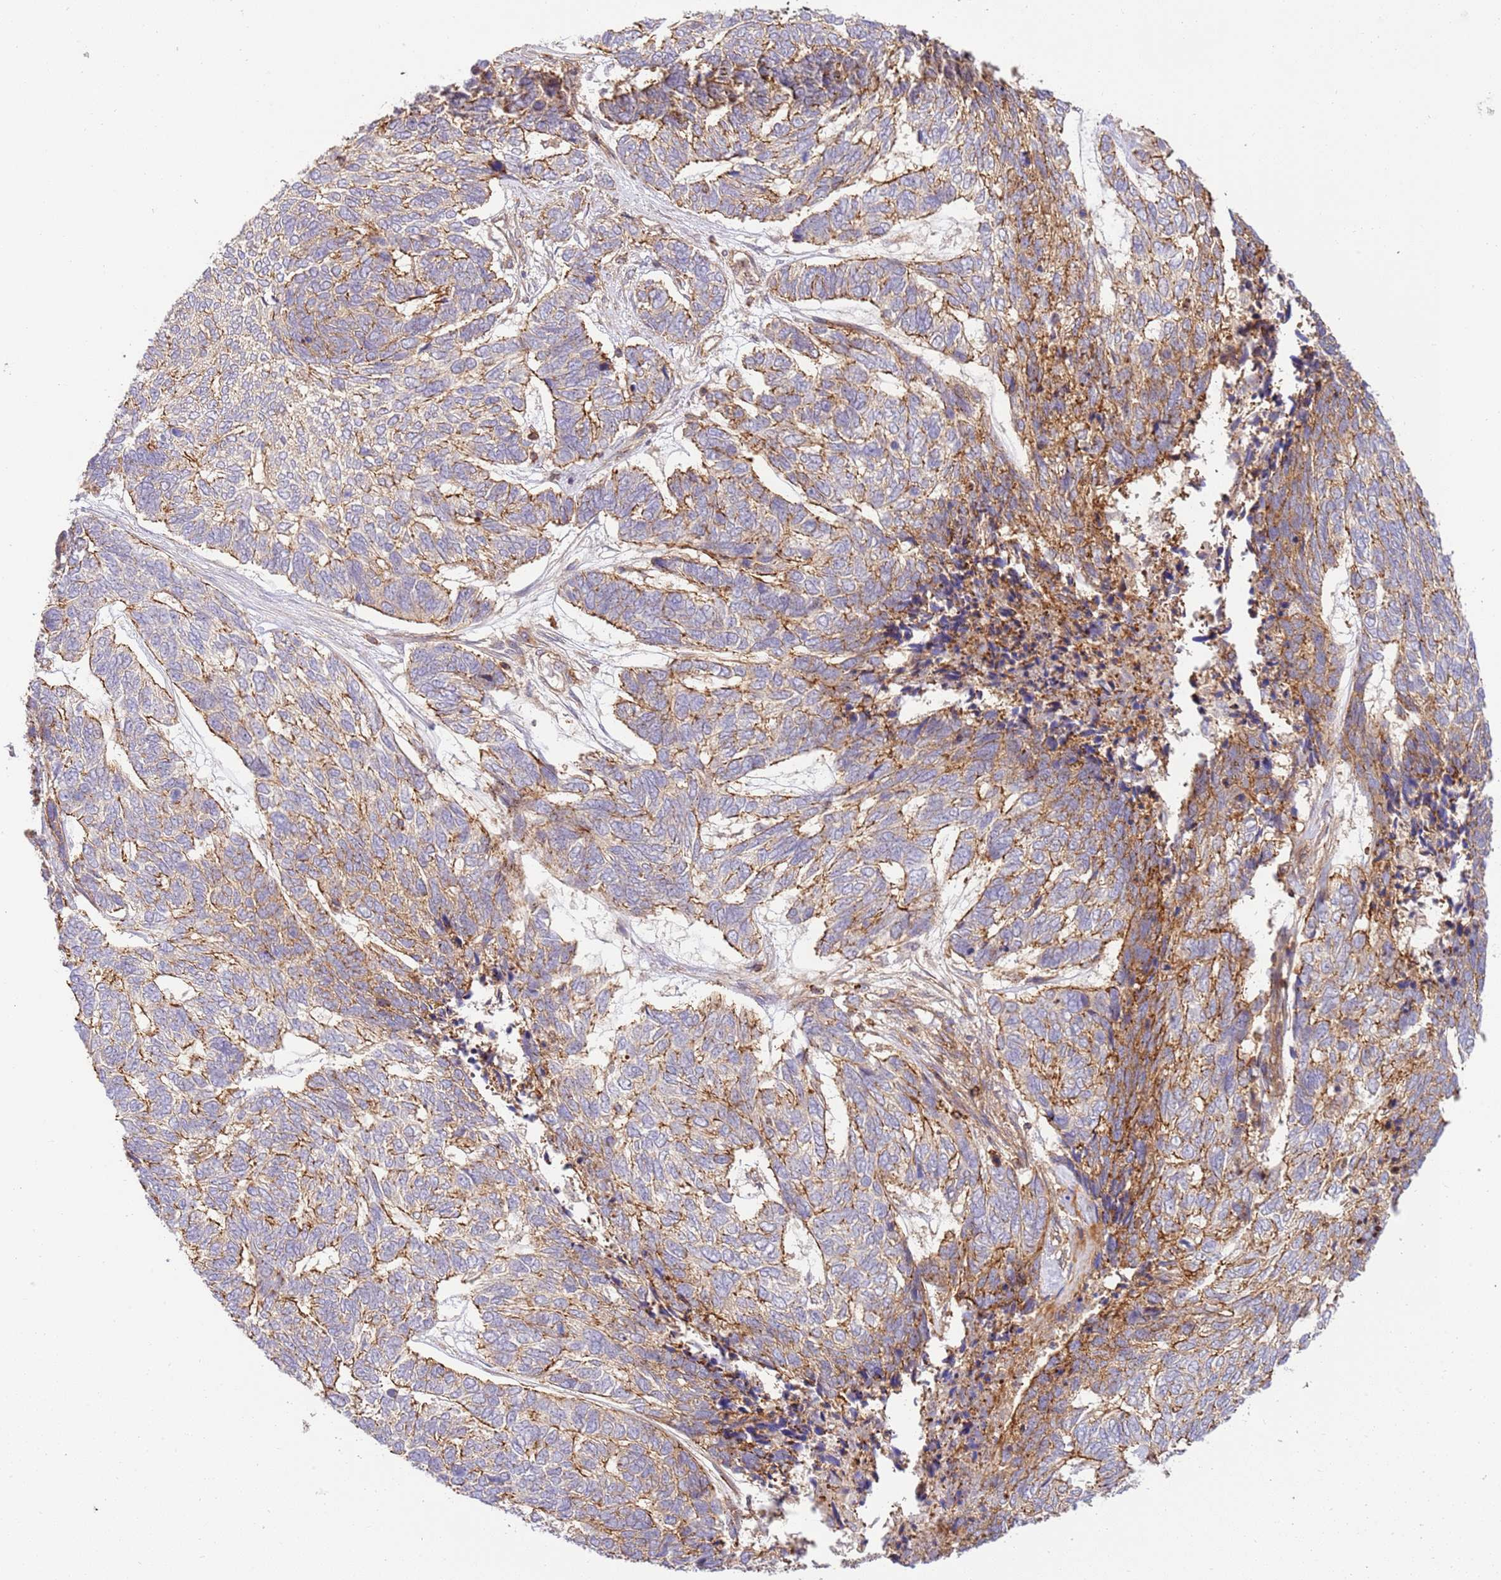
{"staining": {"intensity": "moderate", "quantity": "25%-75%", "location": "cytoplasmic/membranous"}, "tissue": "skin cancer", "cell_type": "Tumor cells", "image_type": "cancer", "snomed": [{"axis": "morphology", "description": "Basal cell carcinoma"}, {"axis": "topography", "description": "Skin"}], "caption": "Immunohistochemical staining of skin basal cell carcinoma reveals medium levels of moderate cytoplasmic/membranous protein staining in about 25%-75% of tumor cells. (DAB (3,3'-diaminobenzidine) IHC with brightfield microscopy, high magnification).", "gene": "EFCAB8", "patient": {"sex": "female", "age": 65}}